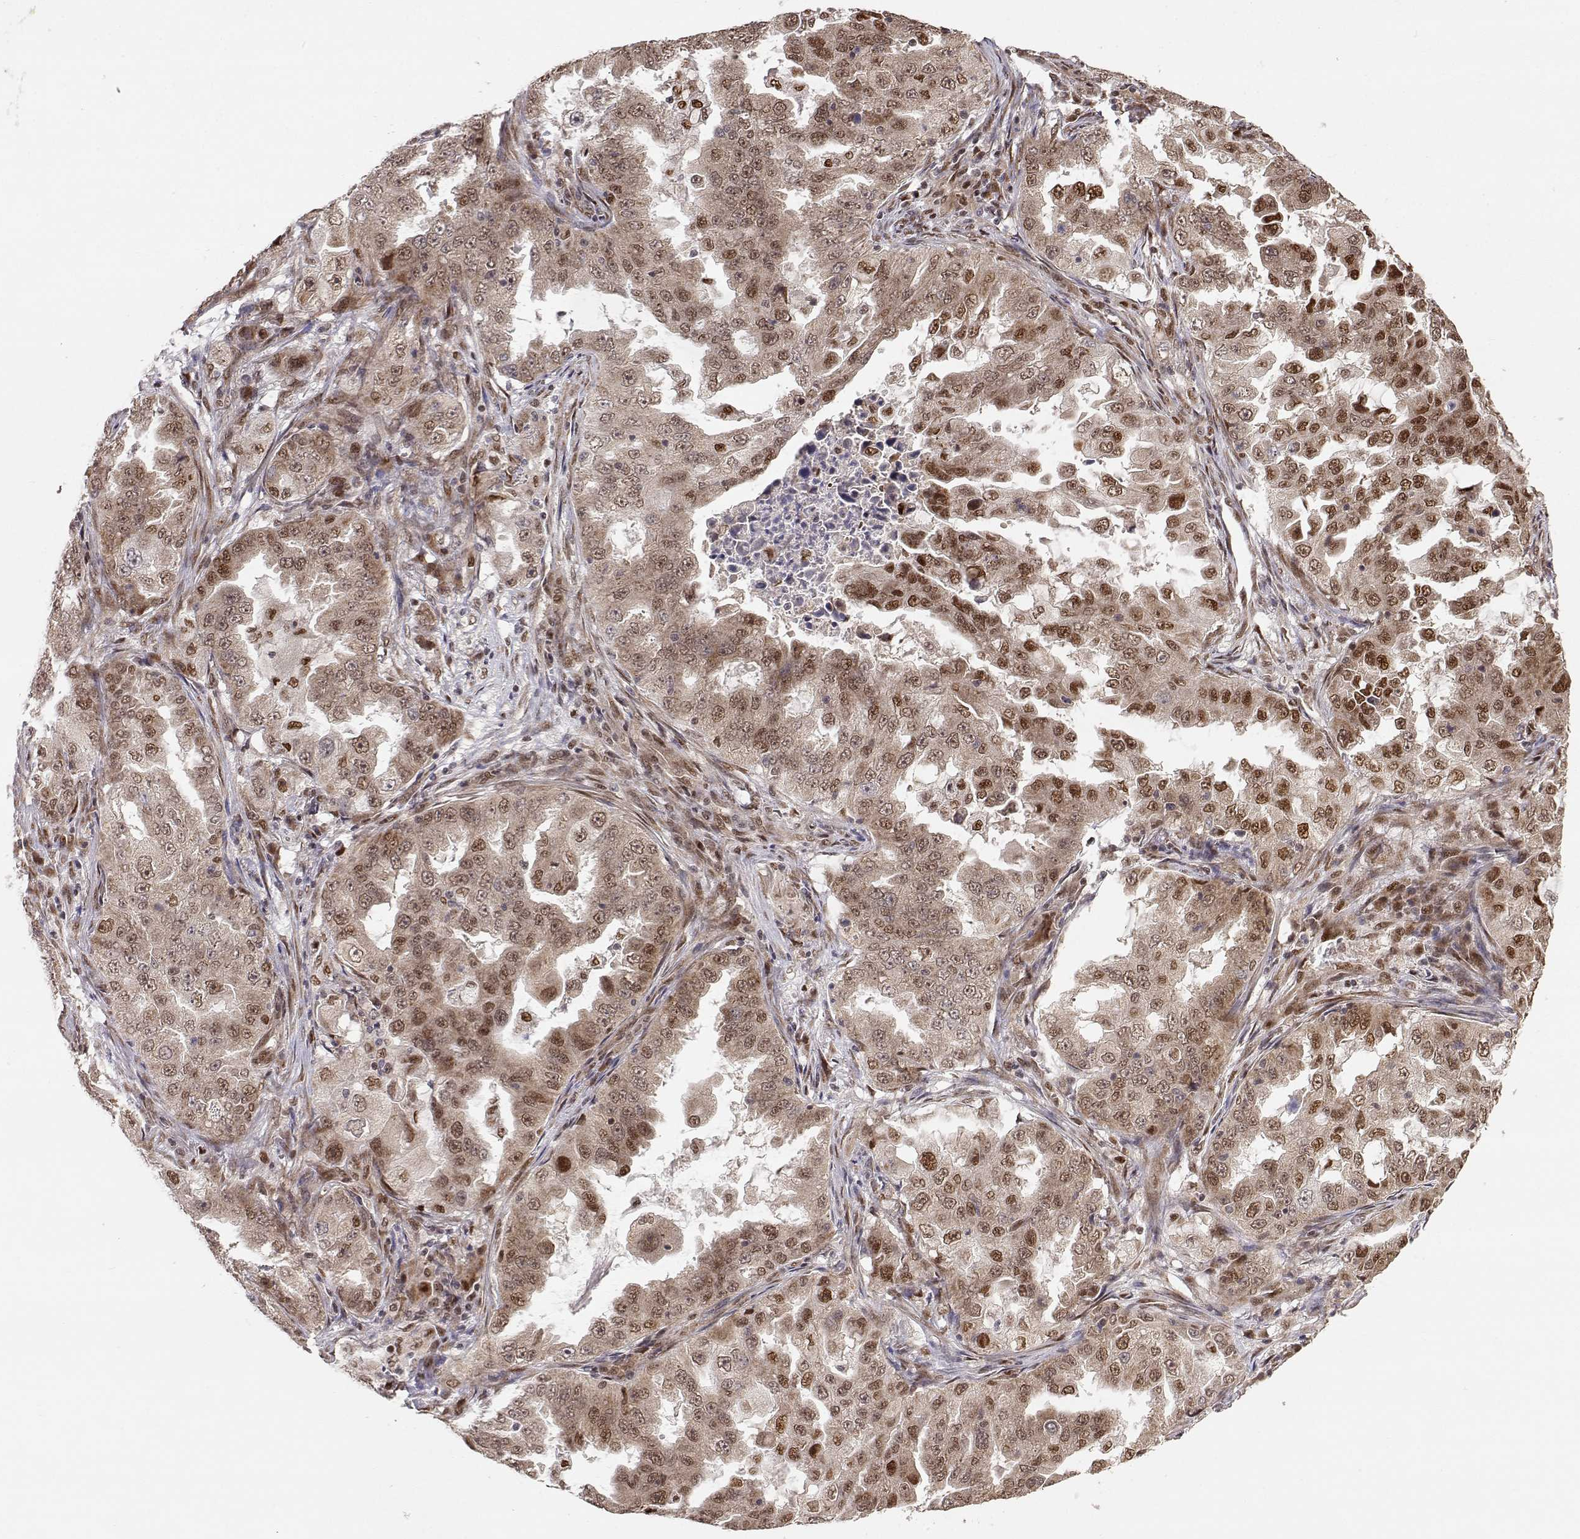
{"staining": {"intensity": "strong", "quantity": "<25%", "location": "nuclear"}, "tissue": "lung cancer", "cell_type": "Tumor cells", "image_type": "cancer", "snomed": [{"axis": "morphology", "description": "Adenocarcinoma, NOS"}, {"axis": "topography", "description": "Lung"}], "caption": "Approximately <25% of tumor cells in human lung cancer (adenocarcinoma) demonstrate strong nuclear protein positivity as visualized by brown immunohistochemical staining.", "gene": "BRCA1", "patient": {"sex": "female", "age": 61}}